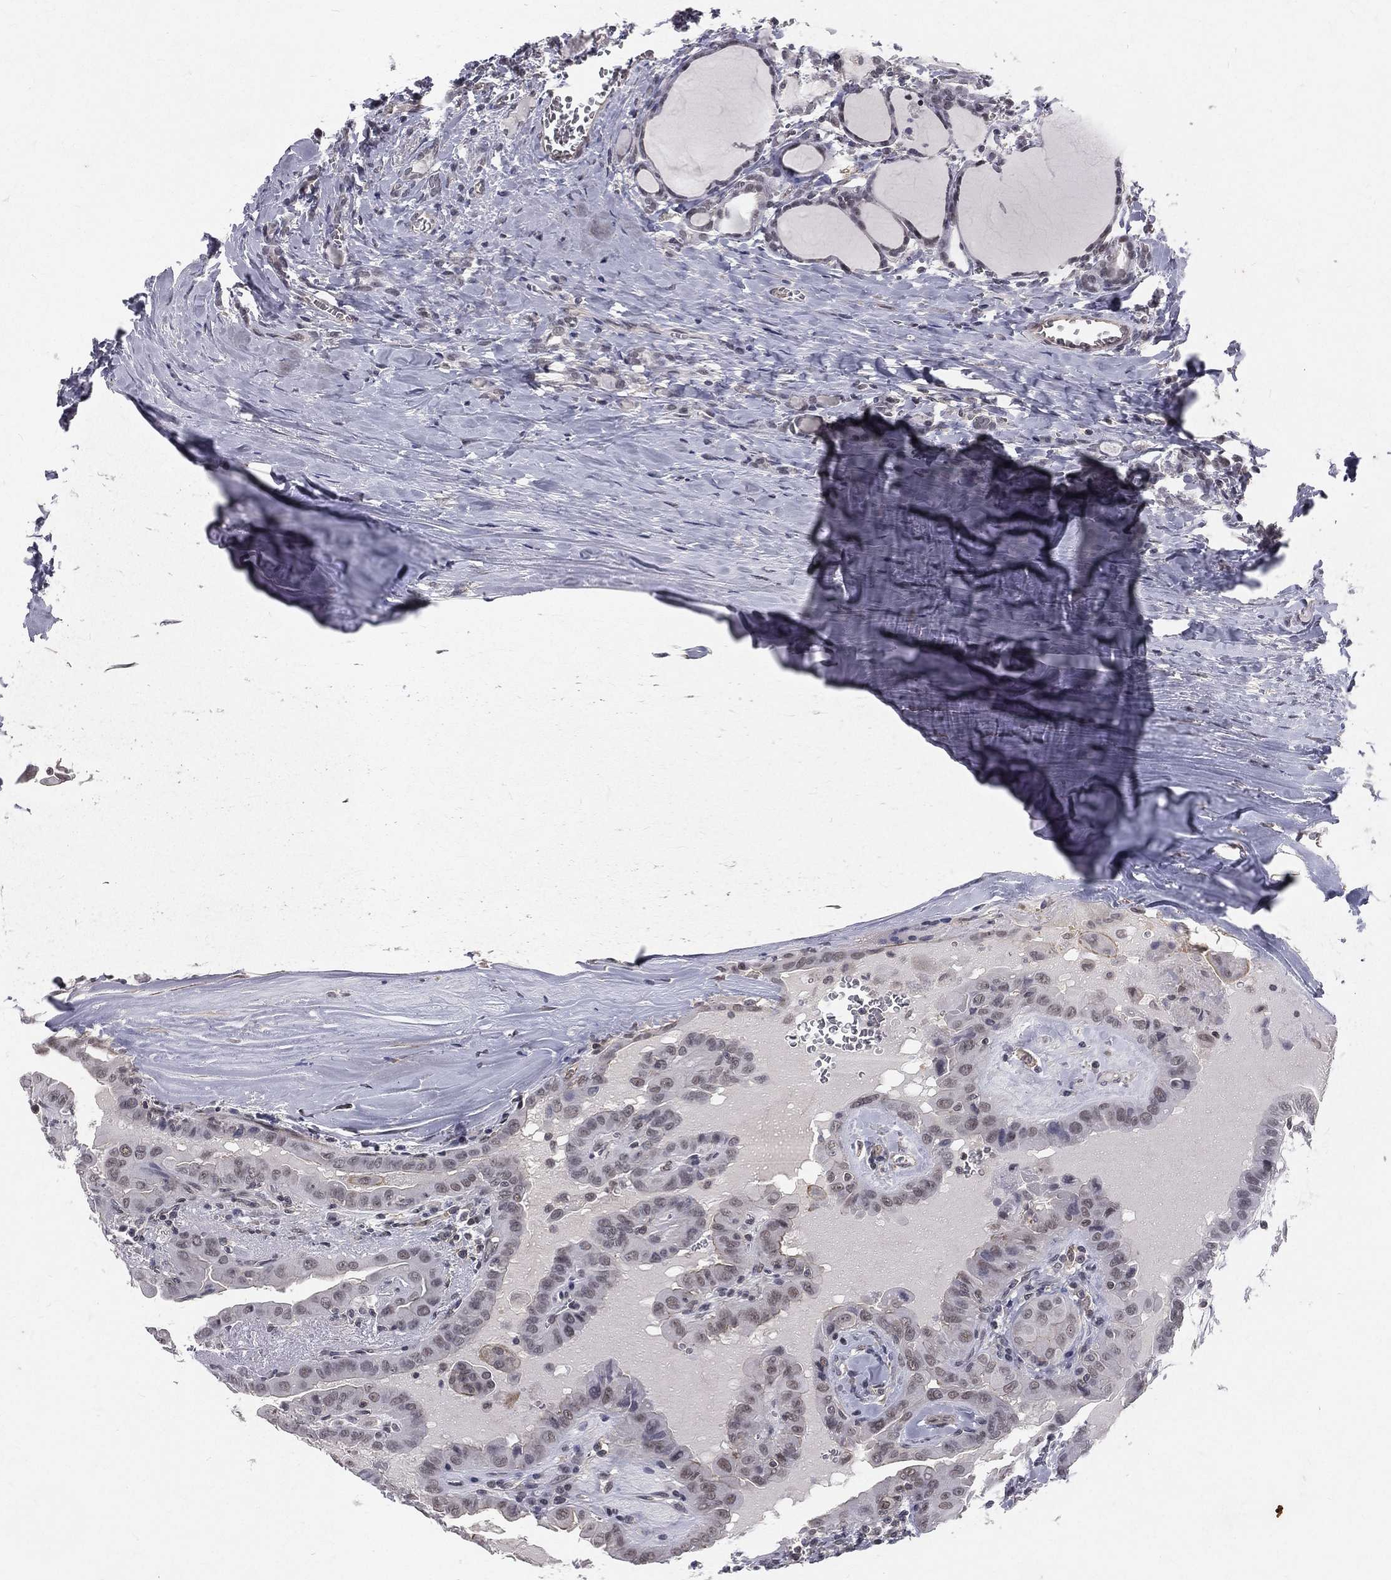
{"staining": {"intensity": "negative", "quantity": "none", "location": "none"}, "tissue": "thyroid cancer", "cell_type": "Tumor cells", "image_type": "cancer", "snomed": [{"axis": "morphology", "description": "Papillary adenocarcinoma, NOS"}, {"axis": "topography", "description": "Thyroid gland"}], "caption": "Tumor cells are negative for brown protein staining in papillary adenocarcinoma (thyroid).", "gene": "MORC2", "patient": {"sex": "female", "age": 37}}